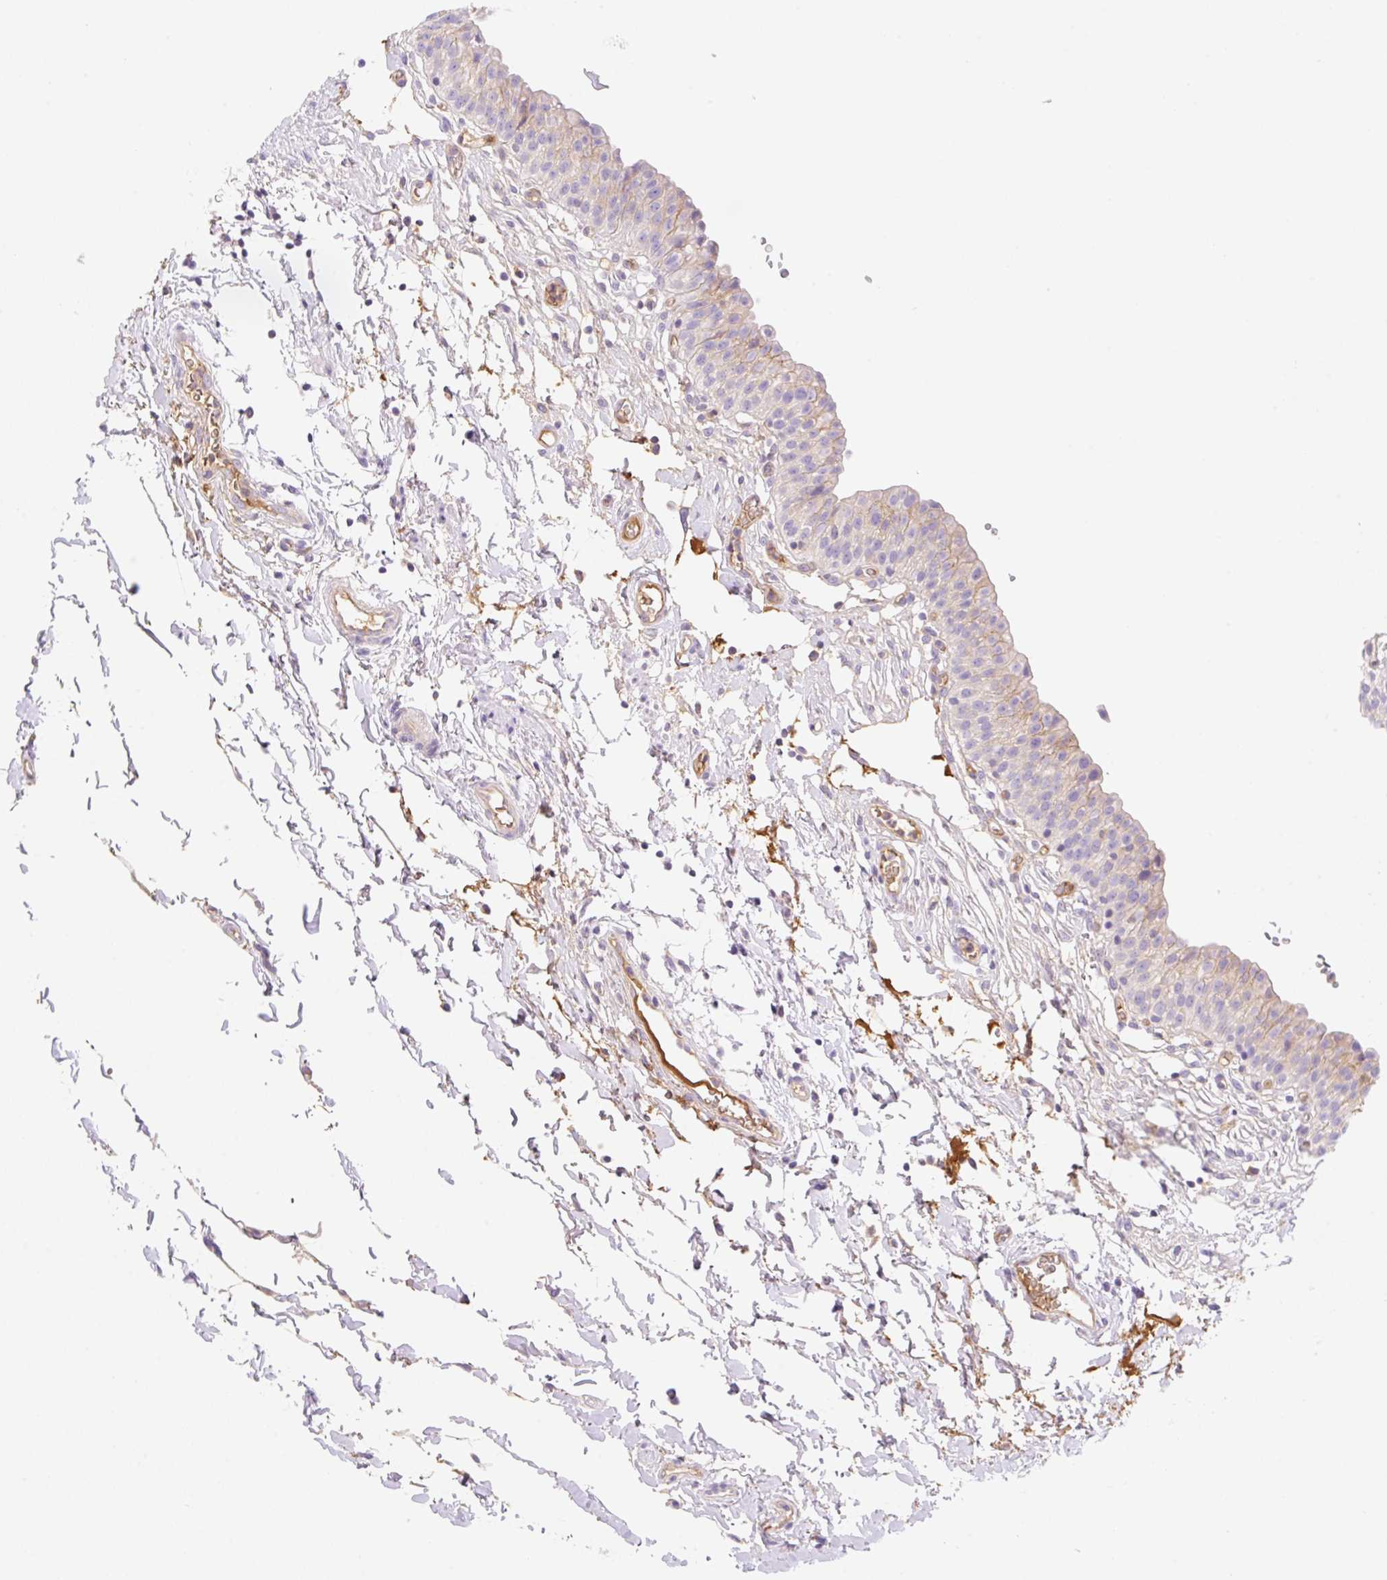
{"staining": {"intensity": "strong", "quantity": "<25%", "location": "cytoplasmic/membranous"}, "tissue": "urinary bladder", "cell_type": "Urothelial cells", "image_type": "normal", "snomed": [{"axis": "morphology", "description": "Normal tissue, NOS"}, {"axis": "topography", "description": "Urinary bladder"}, {"axis": "topography", "description": "Peripheral nerve tissue"}], "caption": "Immunohistochemical staining of benign human urinary bladder demonstrates medium levels of strong cytoplasmic/membranous positivity in about <25% of urothelial cells.", "gene": "DENND5A", "patient": {"sex": "male", "age": 55}}